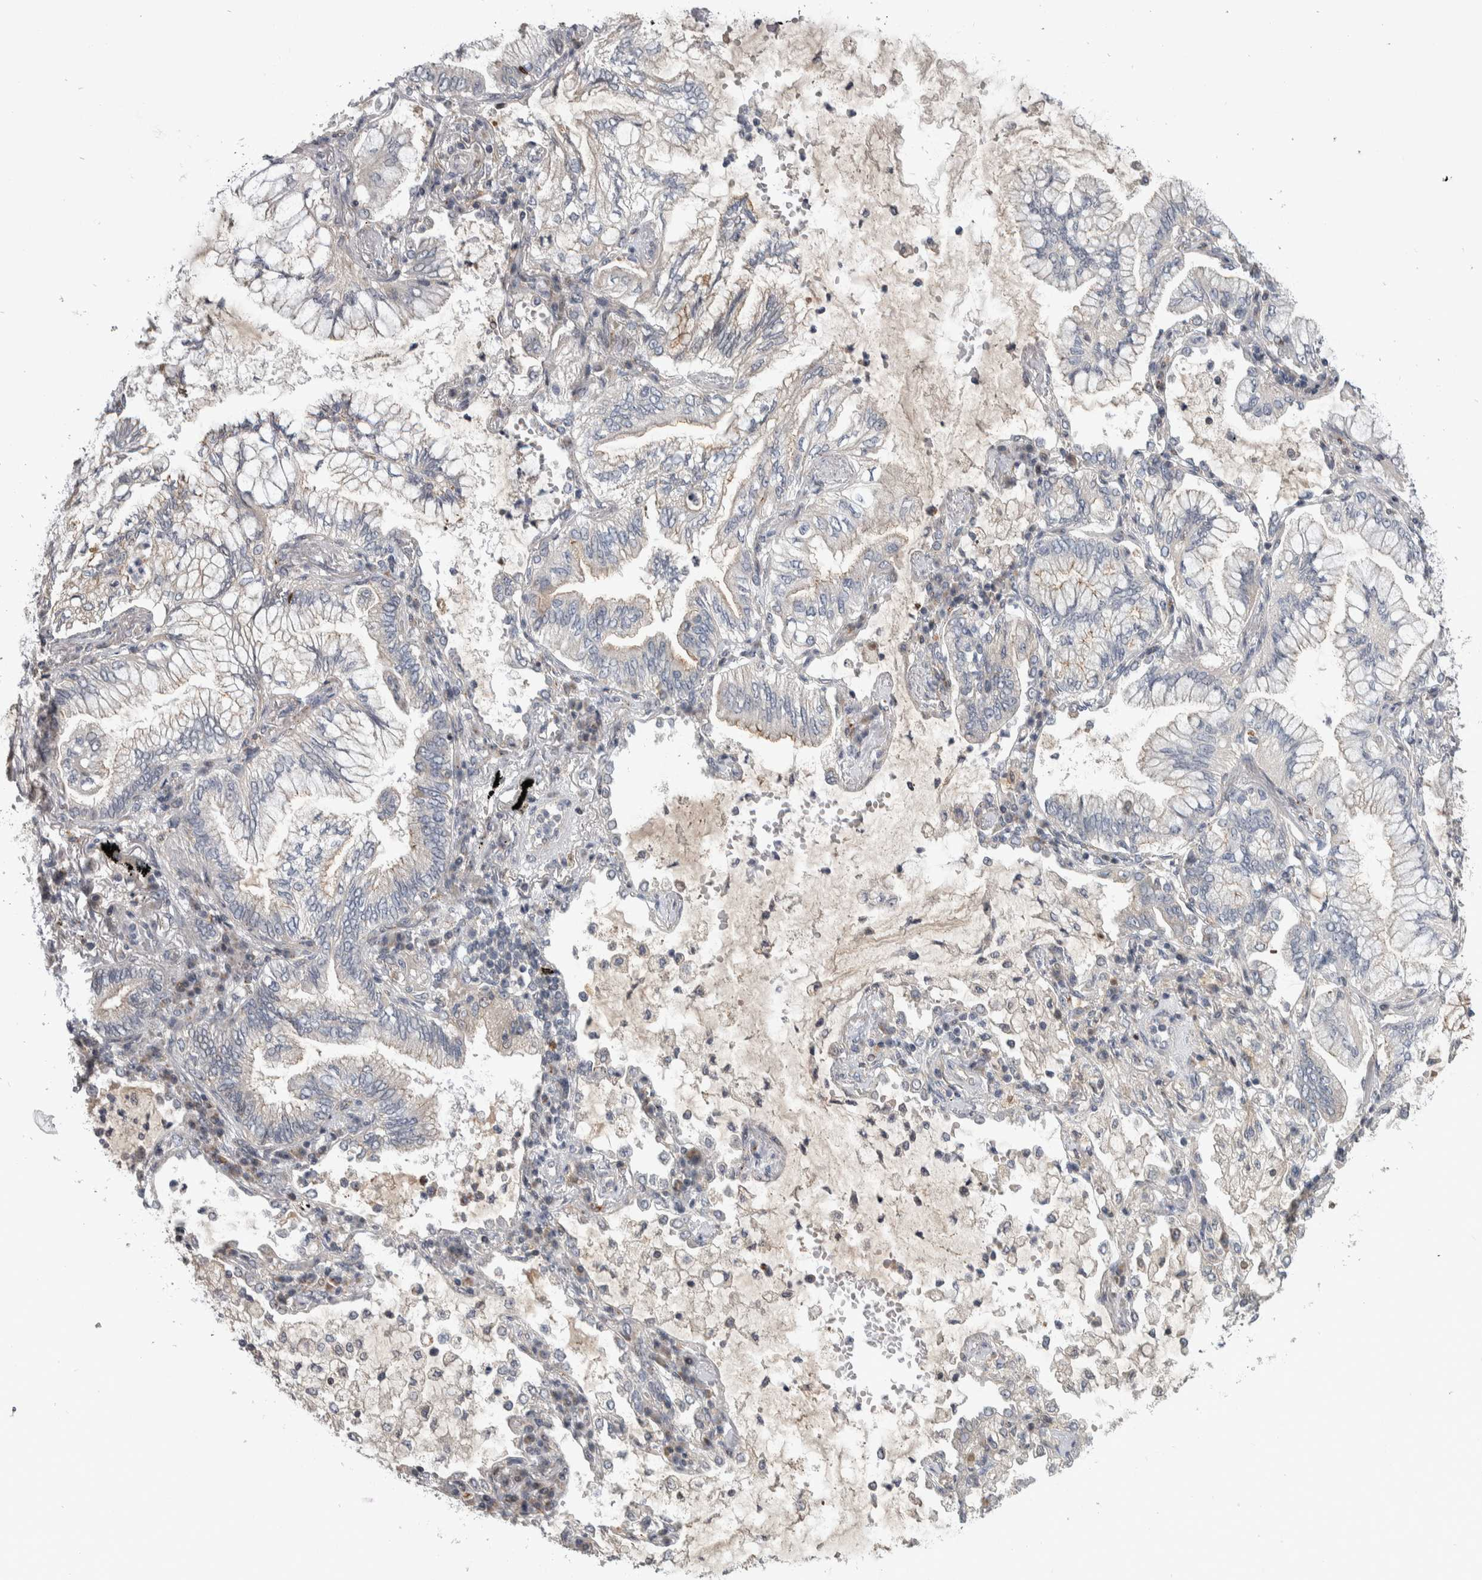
{"staining": {"intensity": "weak", "quantity": "<25%", "location": "cytoplasmic/membranous"}, "tissue": "lung cancer", "cell_type": "Tumor cells", "image_type": "cancer", "snomed": [{"axis": "morphology", "description": "Adenocarcinoma, NOS"}, {"axis": "topography", "description": "Lung"}], "caption": "Protein analysis of lung cancer displays no significant staining in tumor cells.", "gene": "FAM83G", "patient": {"sex": "female", "age": 70}}